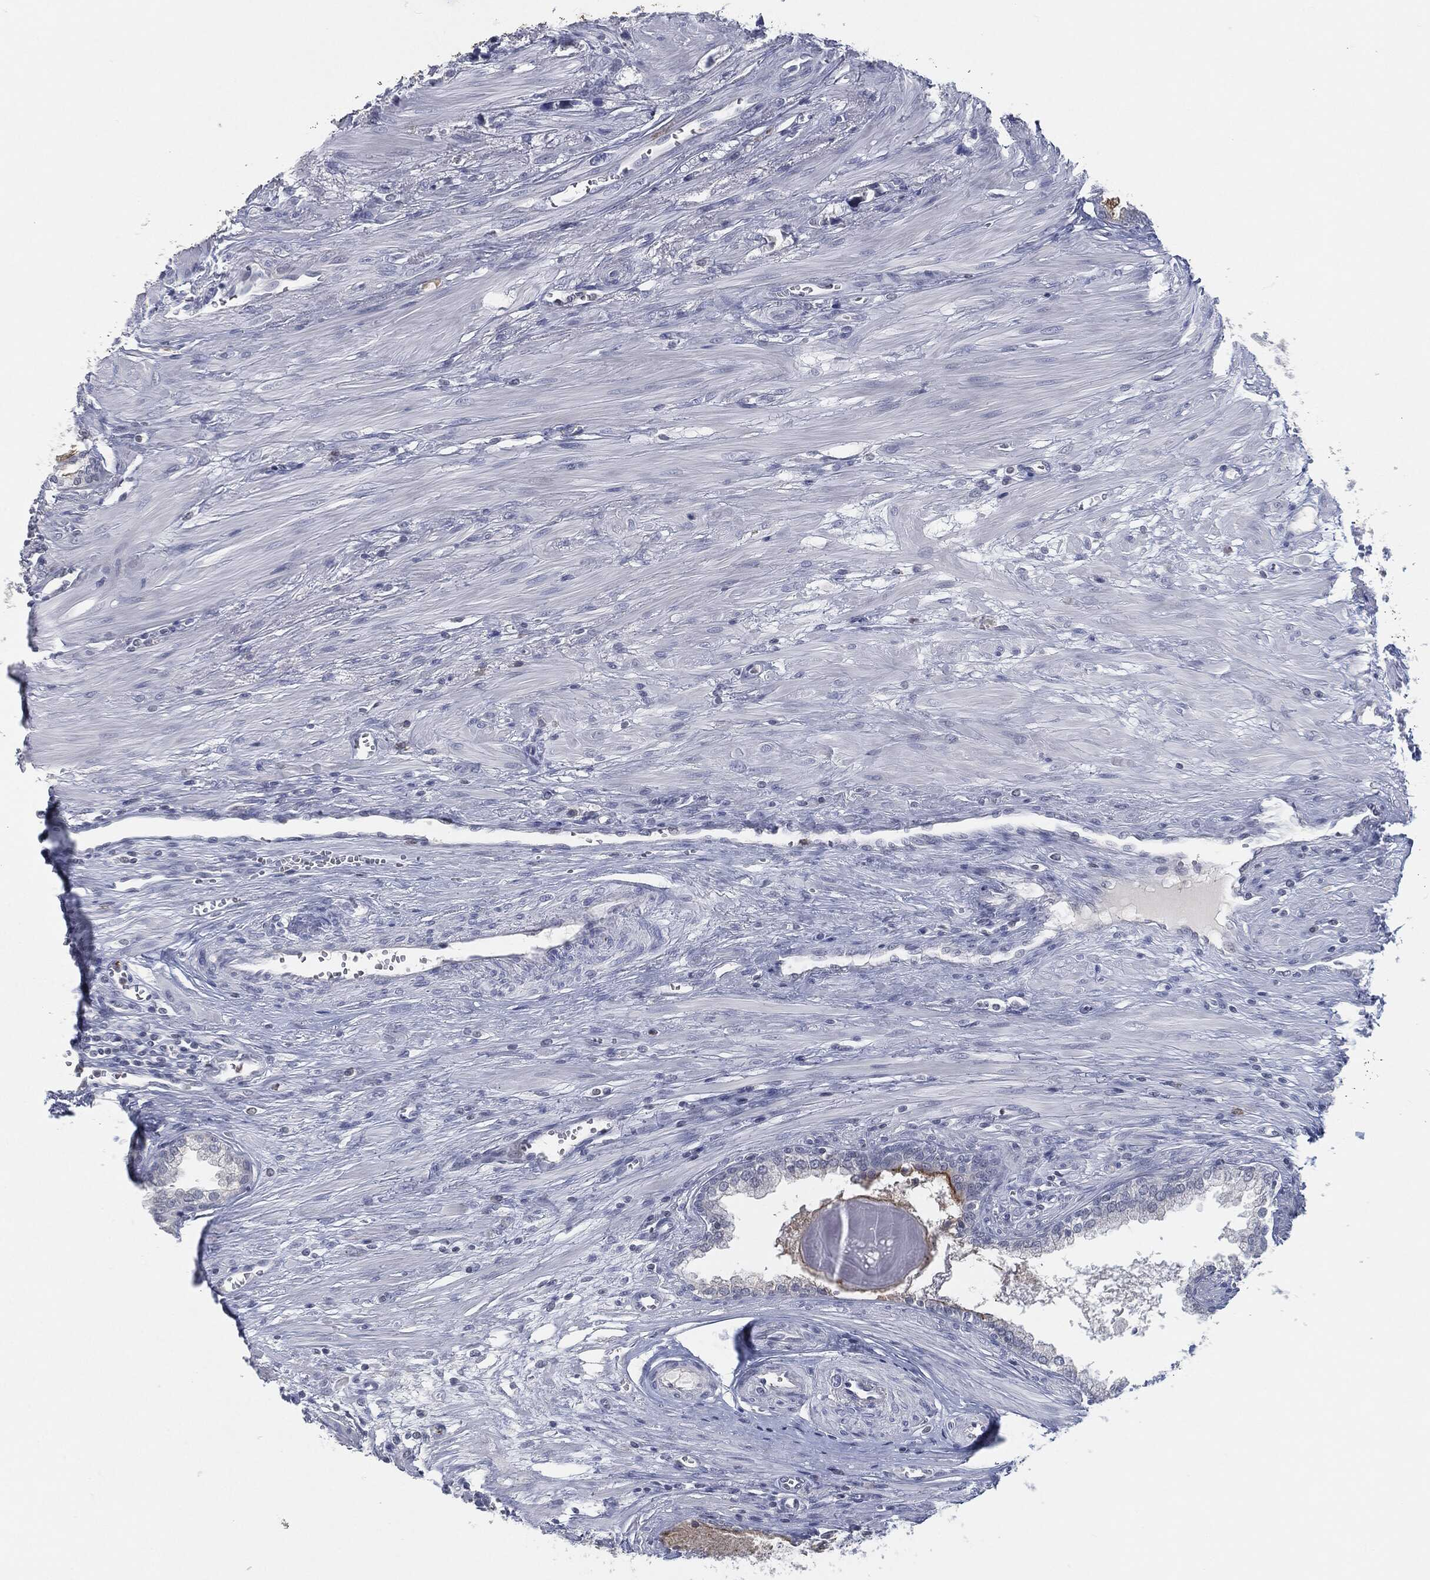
{"staining": {"intensity": "negative", "quantity": "none", "location": "none"}, "tissue": "prostate cancer", "cell_type": "Tumor cells", "image_type": "cancer", "snomed": [{"axis": "morphology", "description": "Adenocarcinoma, NOS"}, {"axis": "topography", "description": "Prostate and seminal vesicle, NOS"}, {"axis": "topography", "description": "Prostate"}], "caption": "This is an immunohistochemistry (IHC) histopathology image of prostate cancer. There is no staining in tumor cells.", "gene": "PROM1", "patient": {"sex": "male", "age": 79}}